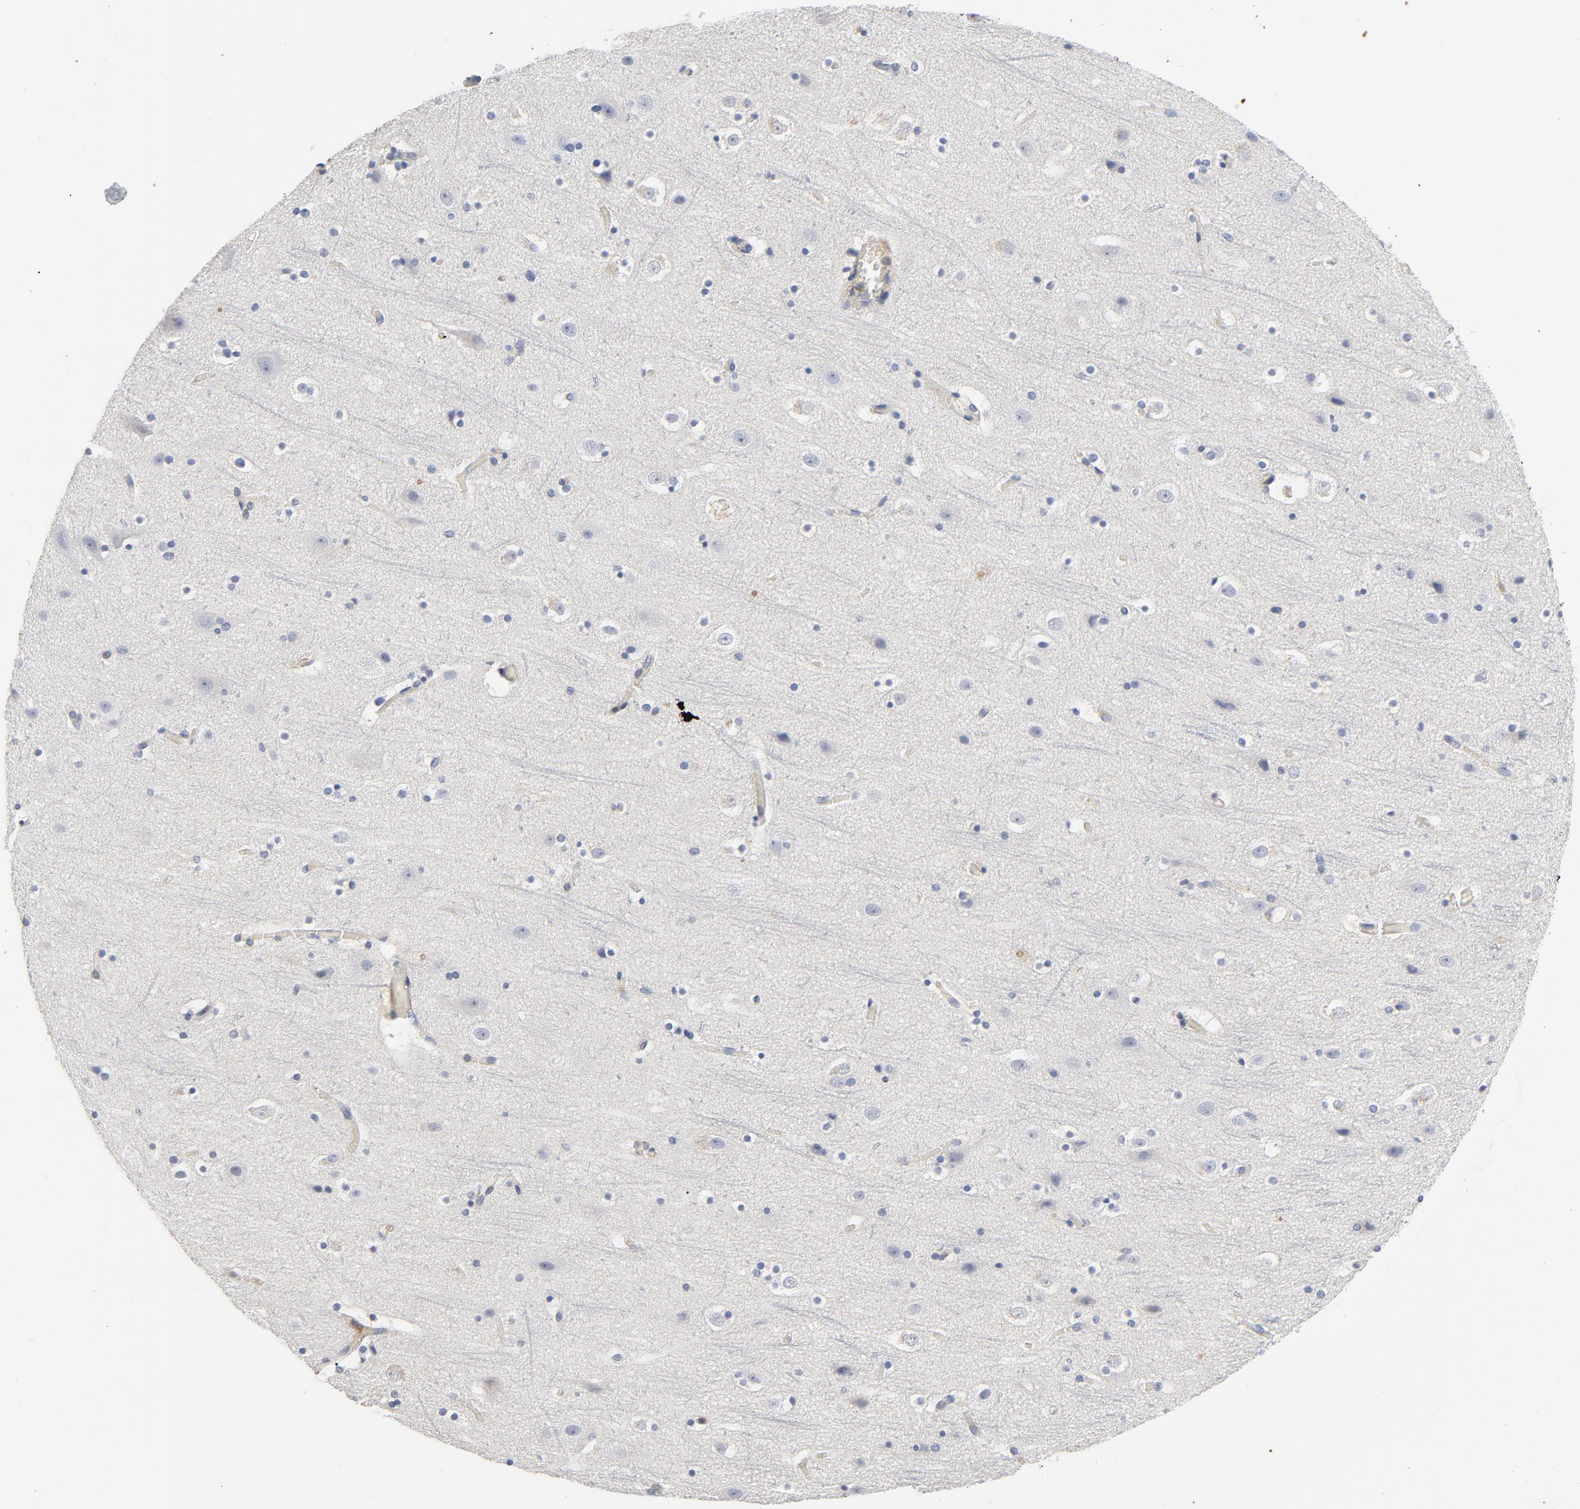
{"staining": {"intensity": "negative", "quantity": "none", "location": "none"}, "tissue": "cerebral cortex", "cell_type": "Endothelial cells", "image_type": "normal", "snomed": [{"axis": "morphology", "description": "Normal tissue, NOS"}, {"axis": "topography", "description": "Cerebral cortex"}], "caption": "This is an IHC photomicrograph of normal cerebral cortex. There is no positivity in endothelial cells.", "gene": "ROCK1", "patient": {"sex": "male", "age": 45}}